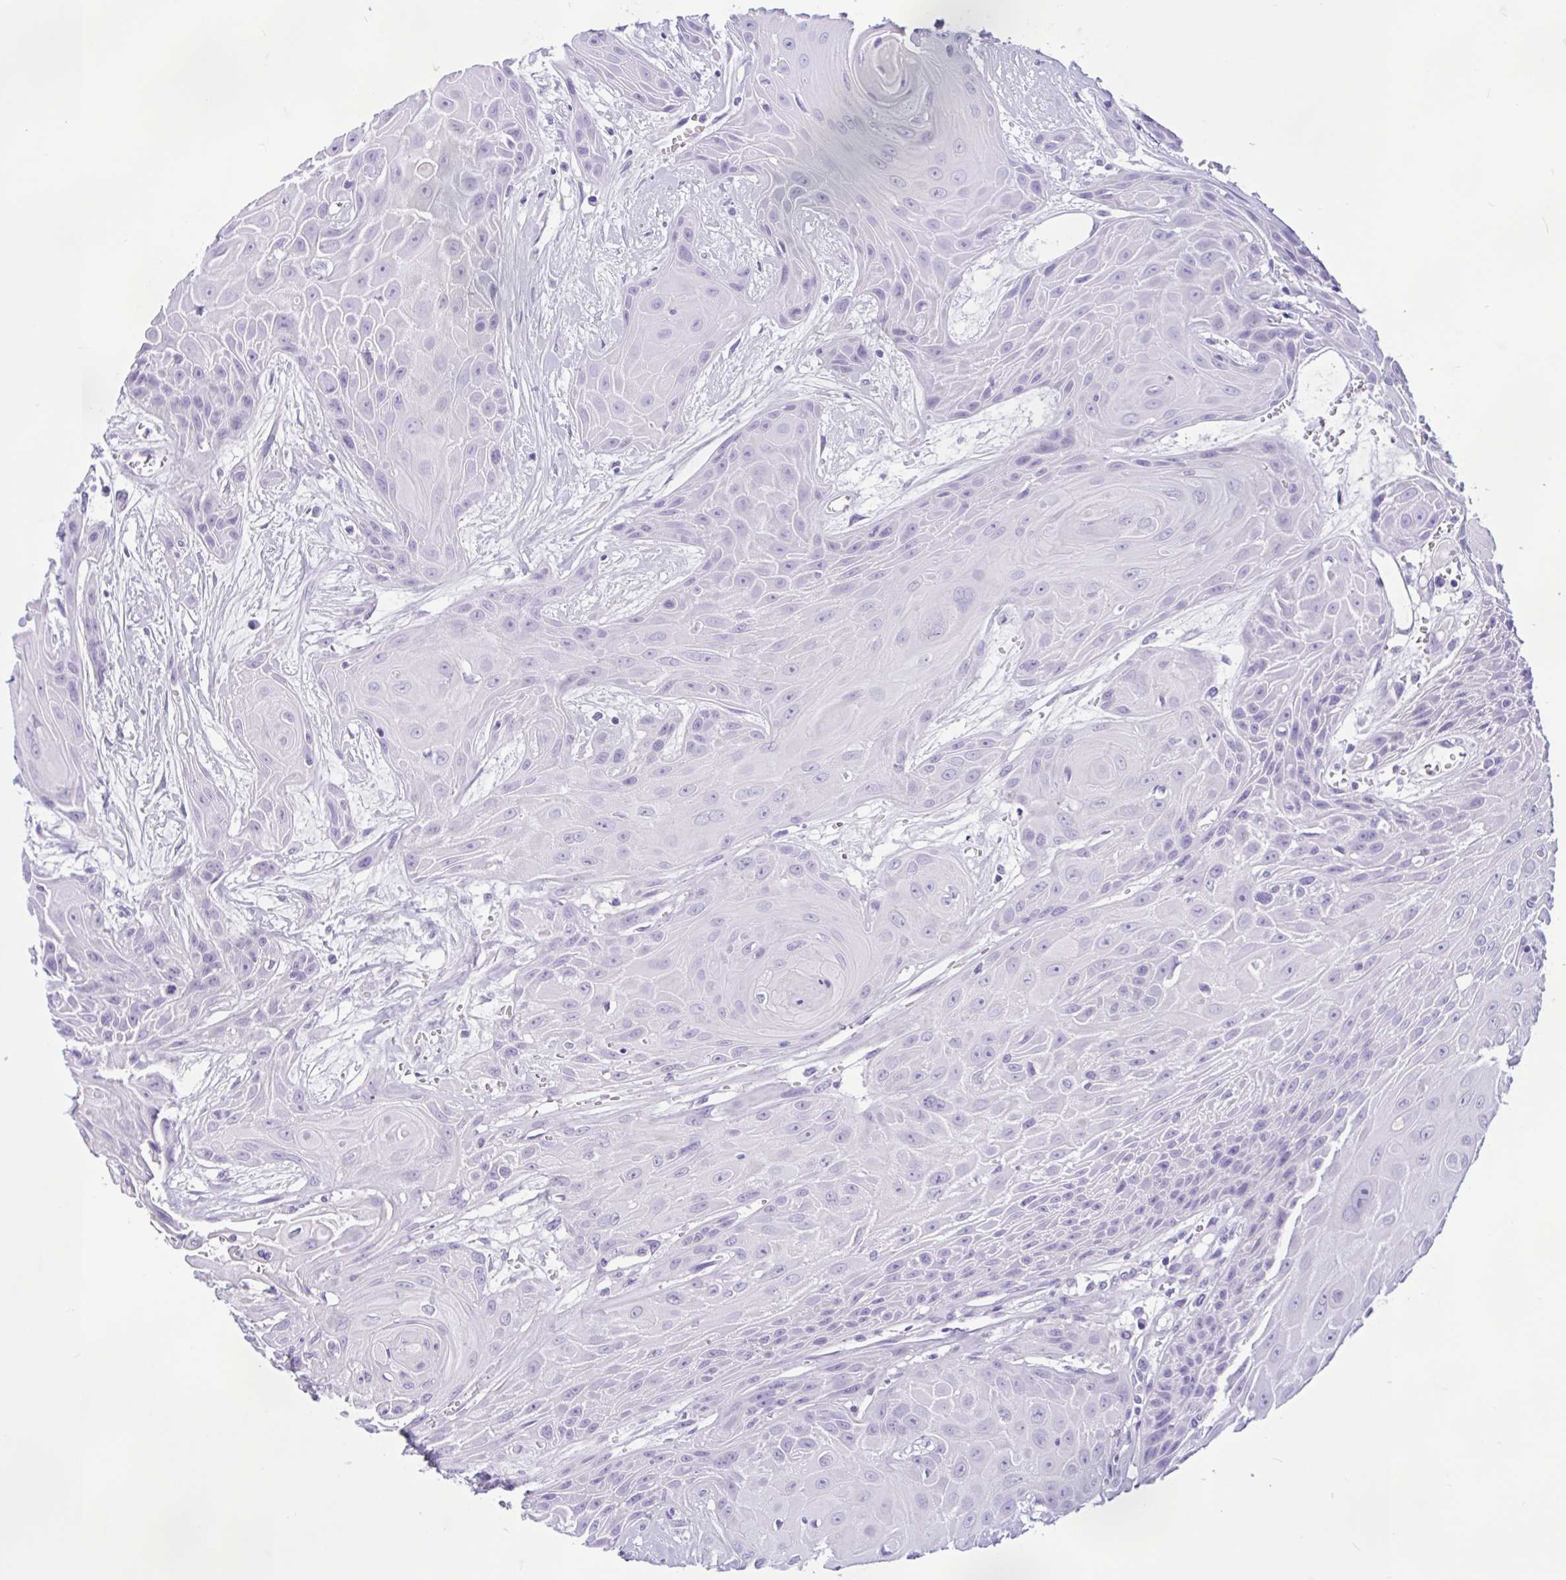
{"staining": {"intensity": "negative", "quantity": "none", "location": "none"}, "tissue": "head and neck cancer", "cell_type": "Tumor cells", "image_type": "cancer", "snomed": [{"axis": "morphology", "description": "Squamous cell carcinoma, NOS"}, {"axis": "topography", "description": "Head-Neck"}], "caption": "A photomicrograph of human head and neck cancer is negative for staining in tumor cells.", "gene": "ZNF319", "patient": {"sex": "female", "age": 73}}